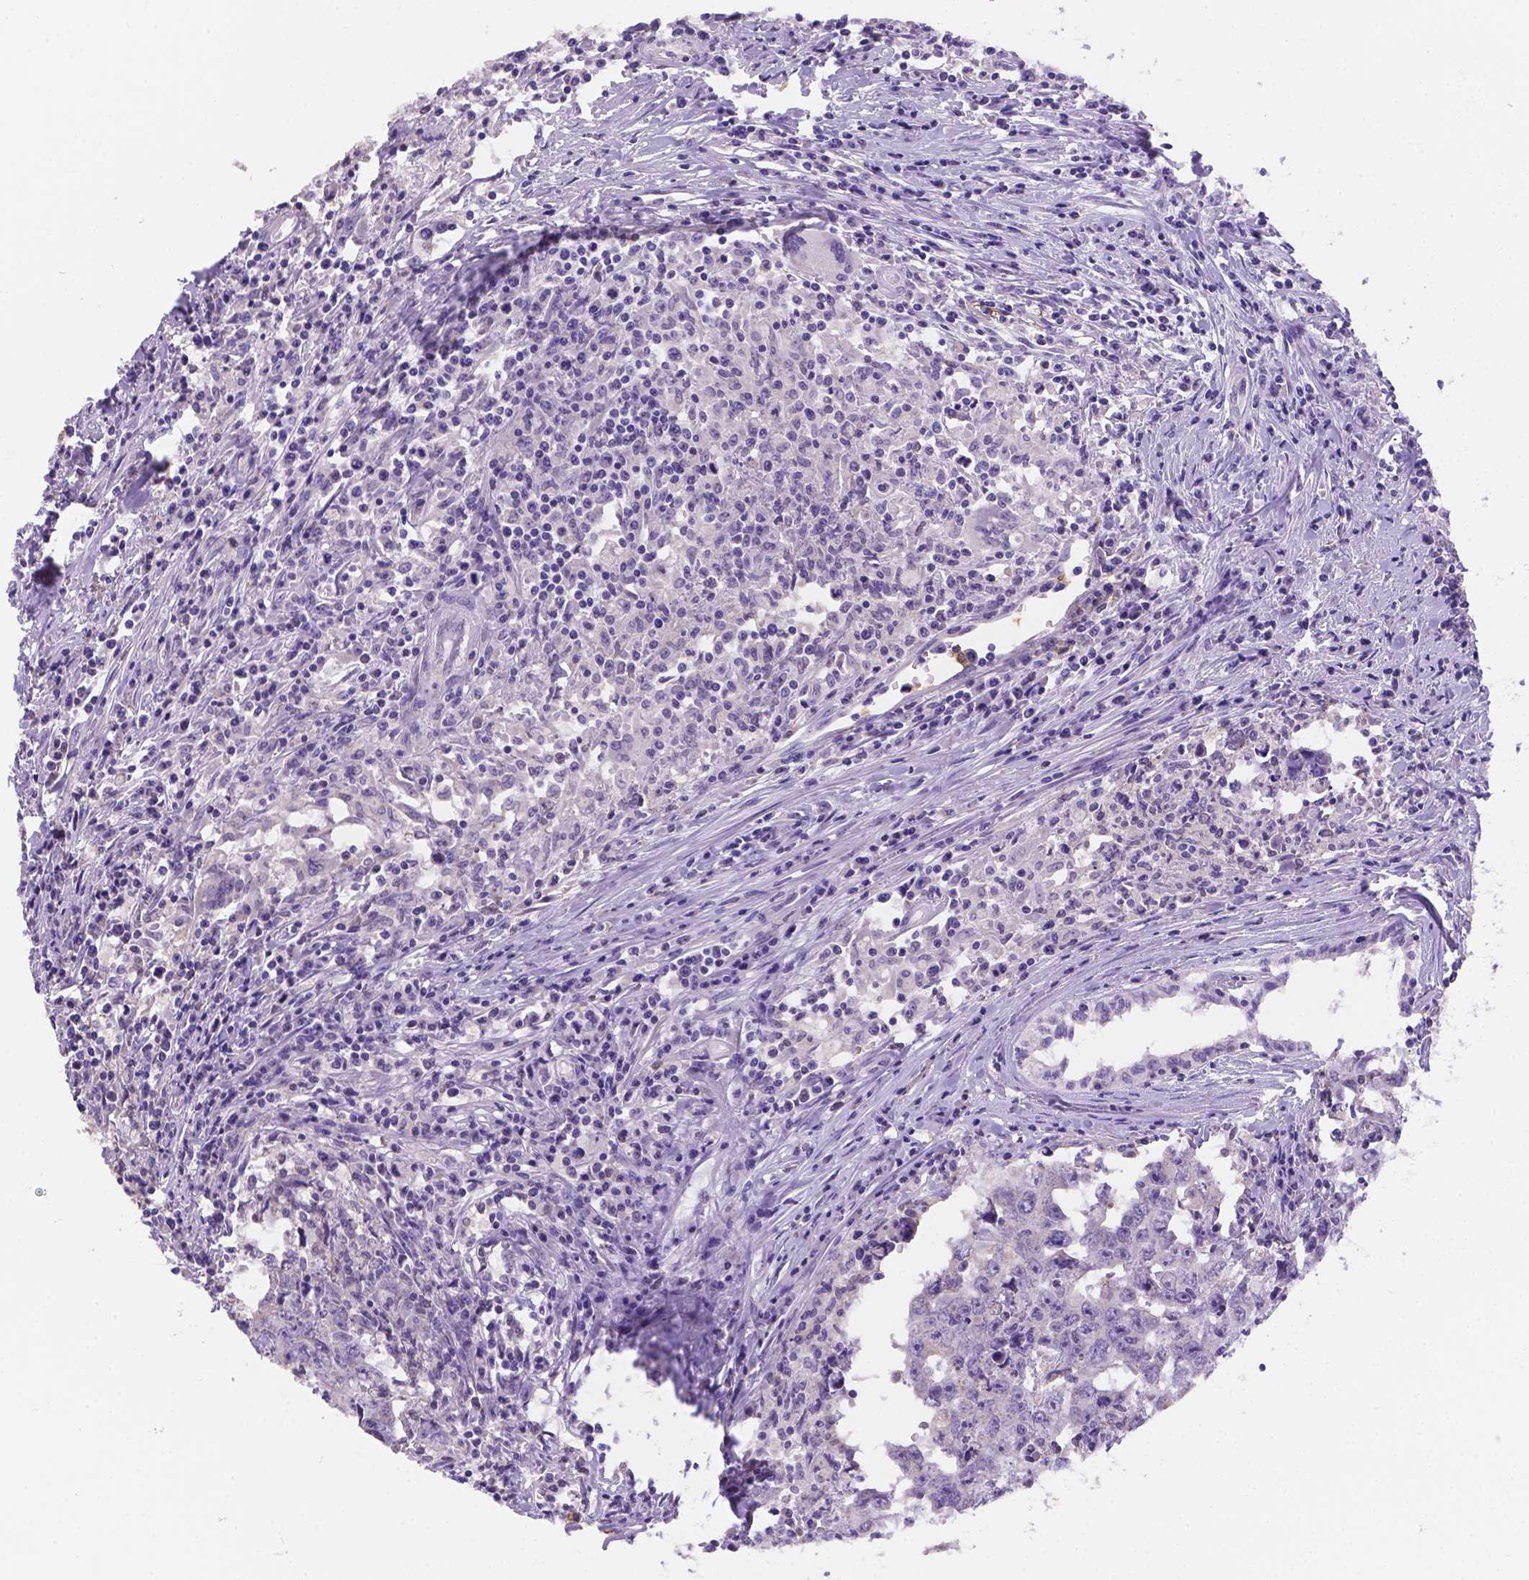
{"staining": {"intensity": "negative", "quantity": "none", "location": "none"}, "tissue": "testis cancer", "cell_type": "Tumor cells", "image_type": "cancer", "snomed": [{"axis": "morphology", "description": "Carcinoma, Embryonal, NOS"}, {"axis": "topography", "description": "Testis"}], "caption": "The photomicrograph exhibits no significant positivity in tumor cells of embryonal carcinoma (testis).", "gene": "NXPE2", "patient": {"sex": "male", "age": 22}}